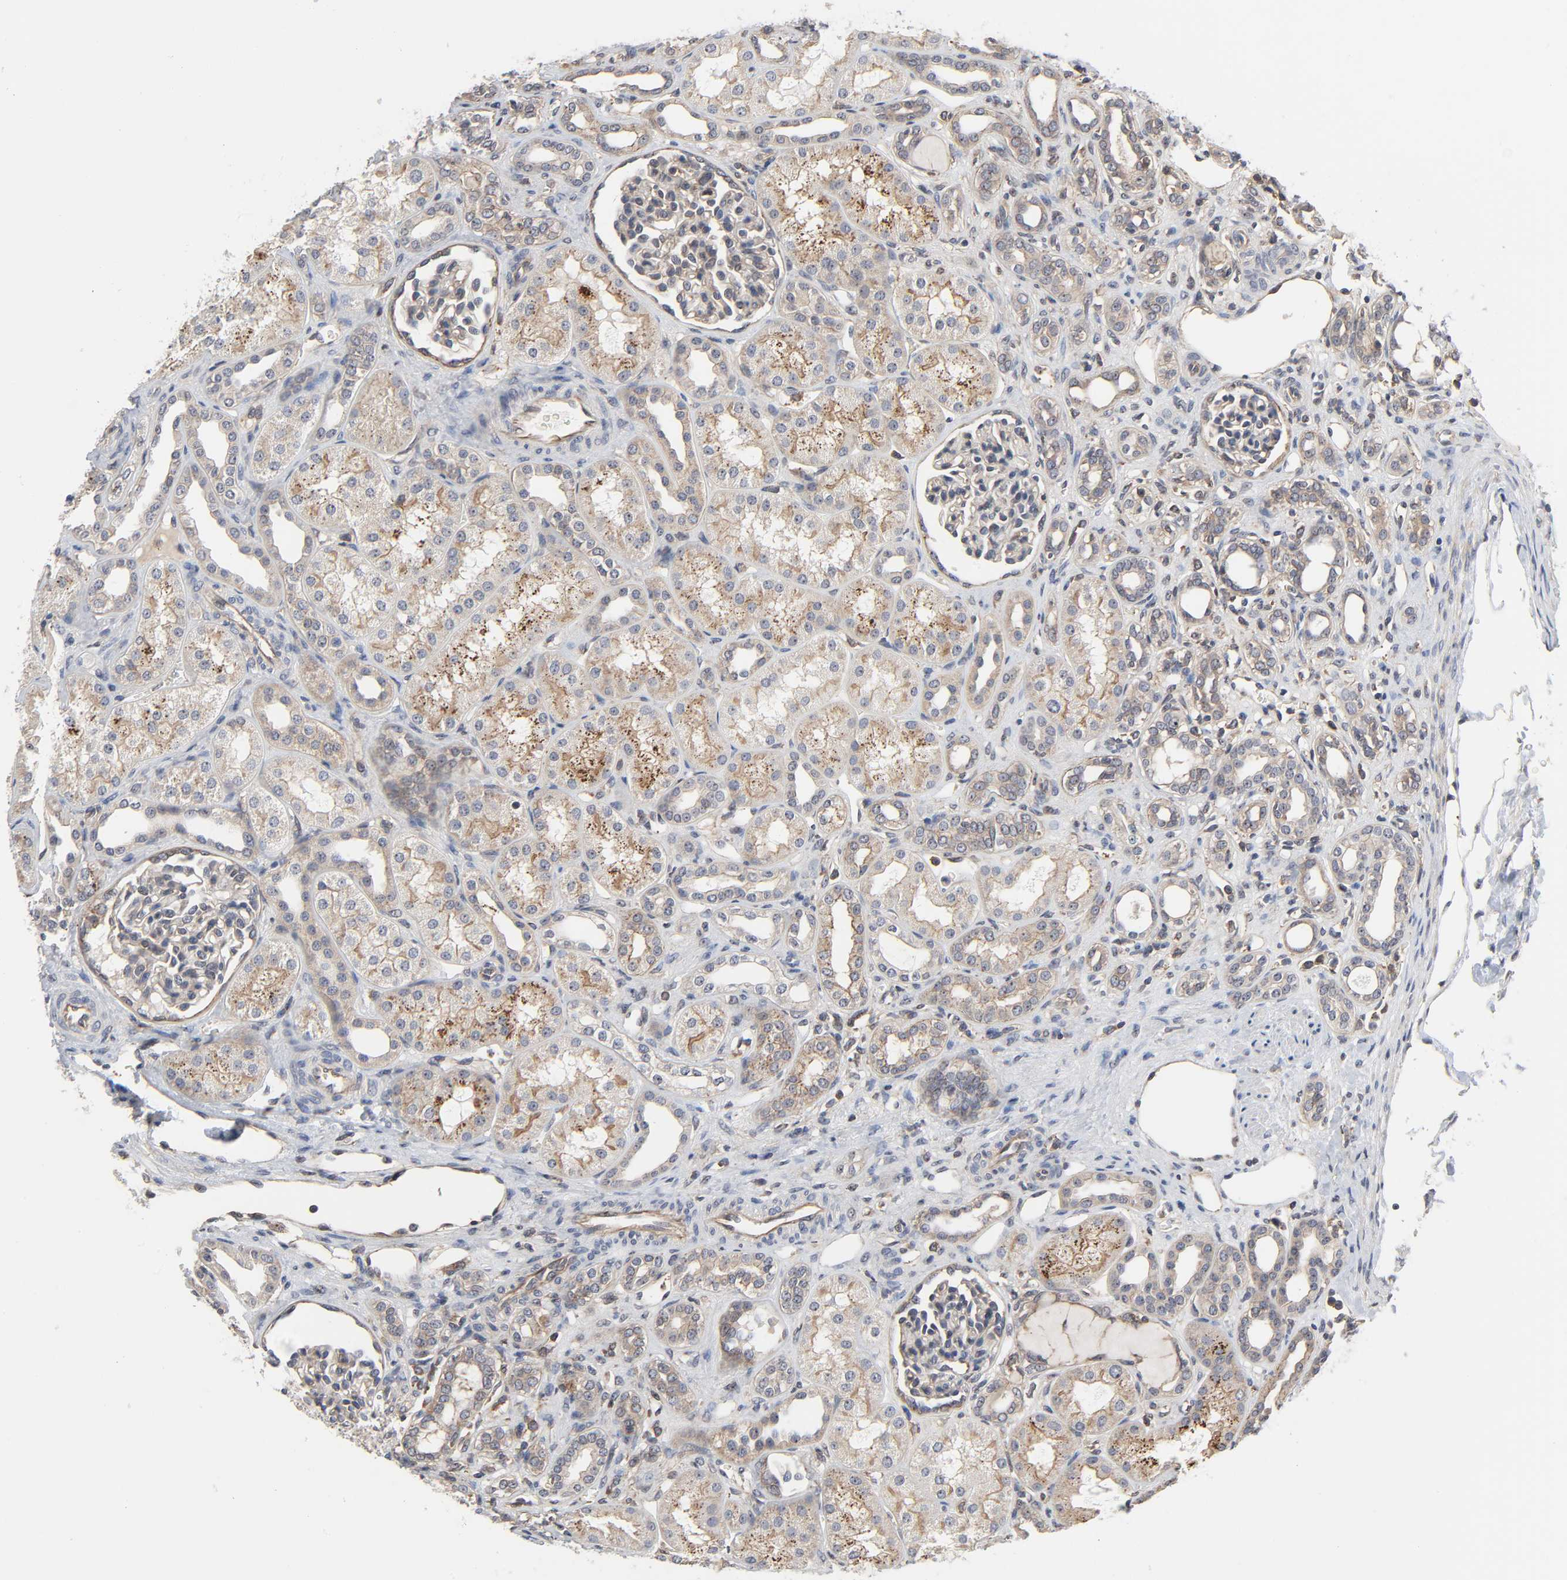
{"staining": {"intensity": "weak", "quantity": "<25%", "location": "cytoplasmic/membranous"}, "tissue": "kidney", "cell_type": "Cells in glomeruli", "image_type": "normal", "snomed": [{"axis": "morphology", "description": "Normal tissue, NOS"}, {"axis": "topography", "description": "Kidney"}], "caption": "DAB immunohistochemical staining of unremarkable kidney shows no significant positivity in cells in glomeruli.", "gene": "DDX10", "patient": {"sex": "male", "age": 7}}